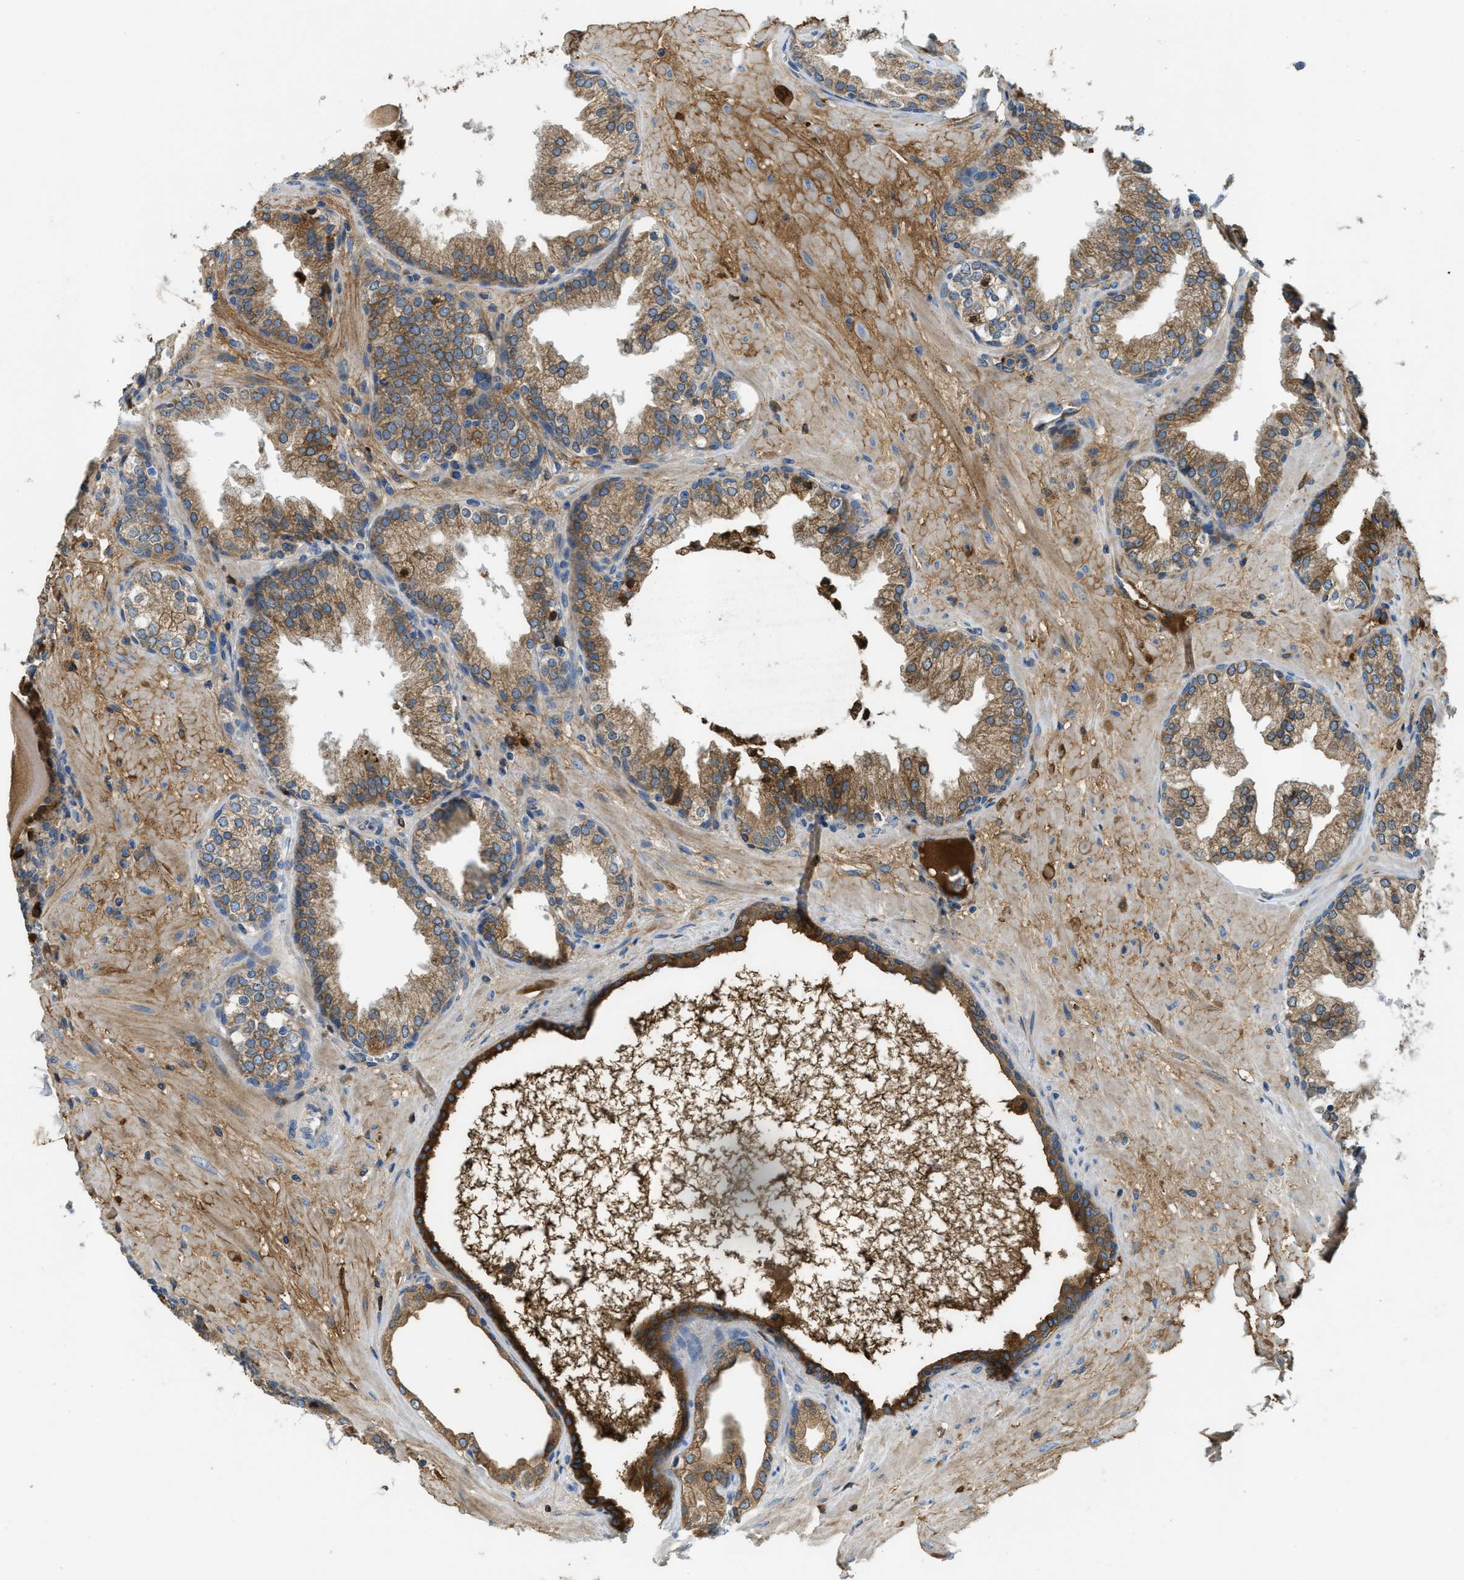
{"staining": {"intensity": "moderate", "quantity": ">75%", "location": "cytoplasmic/membranous"}, "tissue": "prostate", "cell_type": "Glandular cells", "image_type": "normal", "snomed": [{"axis": "morphology", "description": "Normal tissue, NOS"}, {"axis": "topography", "description": "Prostate"}], "caption": "Glandular cells display medium levels of moderate cytoplasmic/membranous staining in about >75% of cells in unremarkable prostate.", "gene": "MPDU1", "patient": {"sex": "male", "age": 51}}